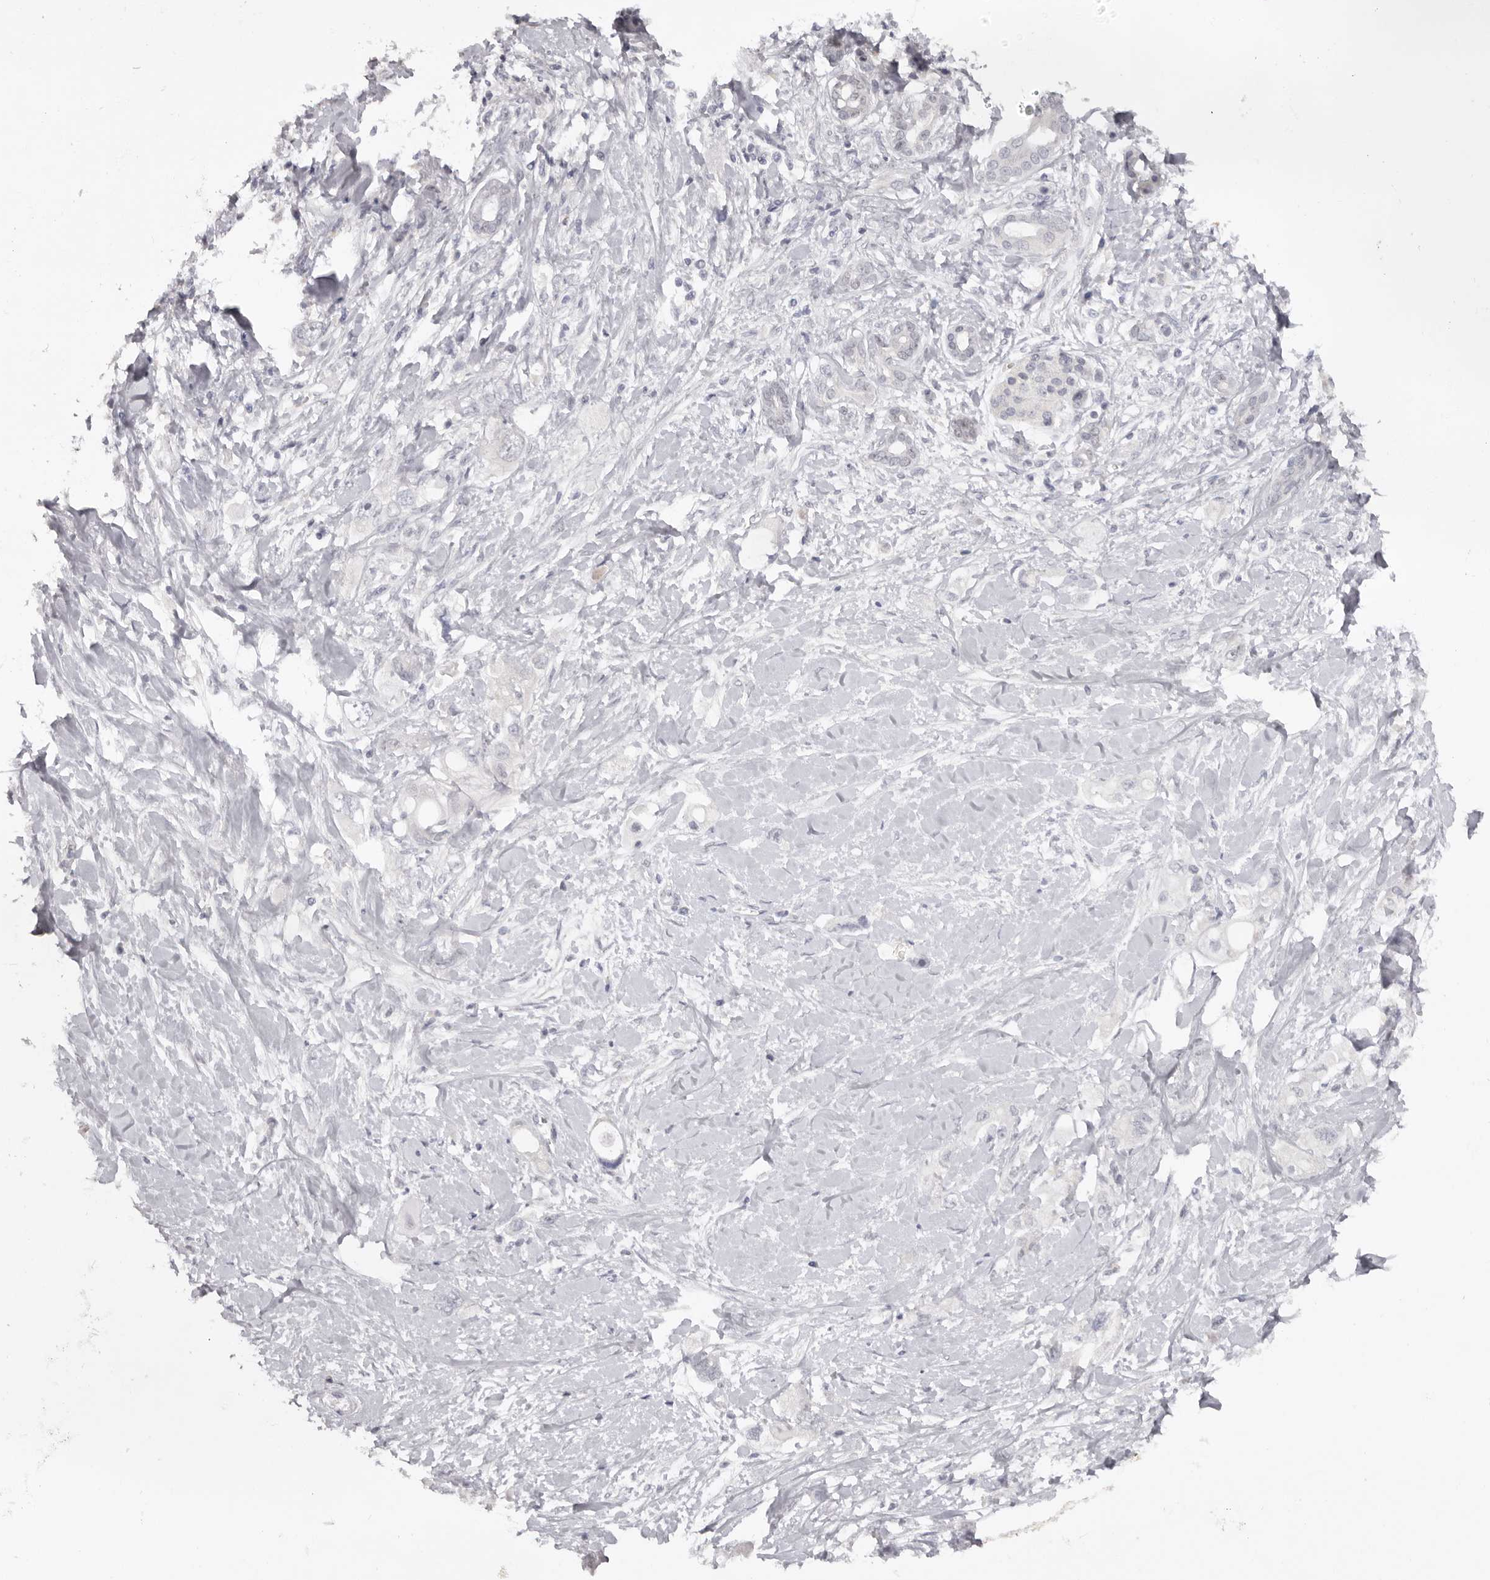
{"staining": {"intensity": "negative", "quantity": "none", "location": "none"}, "tissue": "pancreatic cancer", "cell_type": "Tumor cells", "image_type": "cancer", "snomed": [{"axis": "morphology", "description": "Adenocarcinoma, NOS"}, {"axis": "topography", "description": "Pancreas"}], "caption": "Histopathology image shows no protein positivity in tumor cells of pancreatic adenocarcinoma tissue. The staining was performed using DAB (3,3'-diaminobenzidine) to visualize the protein expression in brown, while the nuclei were stained in blue with hematoxylin (Magnification: 20x).", "gene": "TNR", "patient": {"sex": "female", "age": 56}}